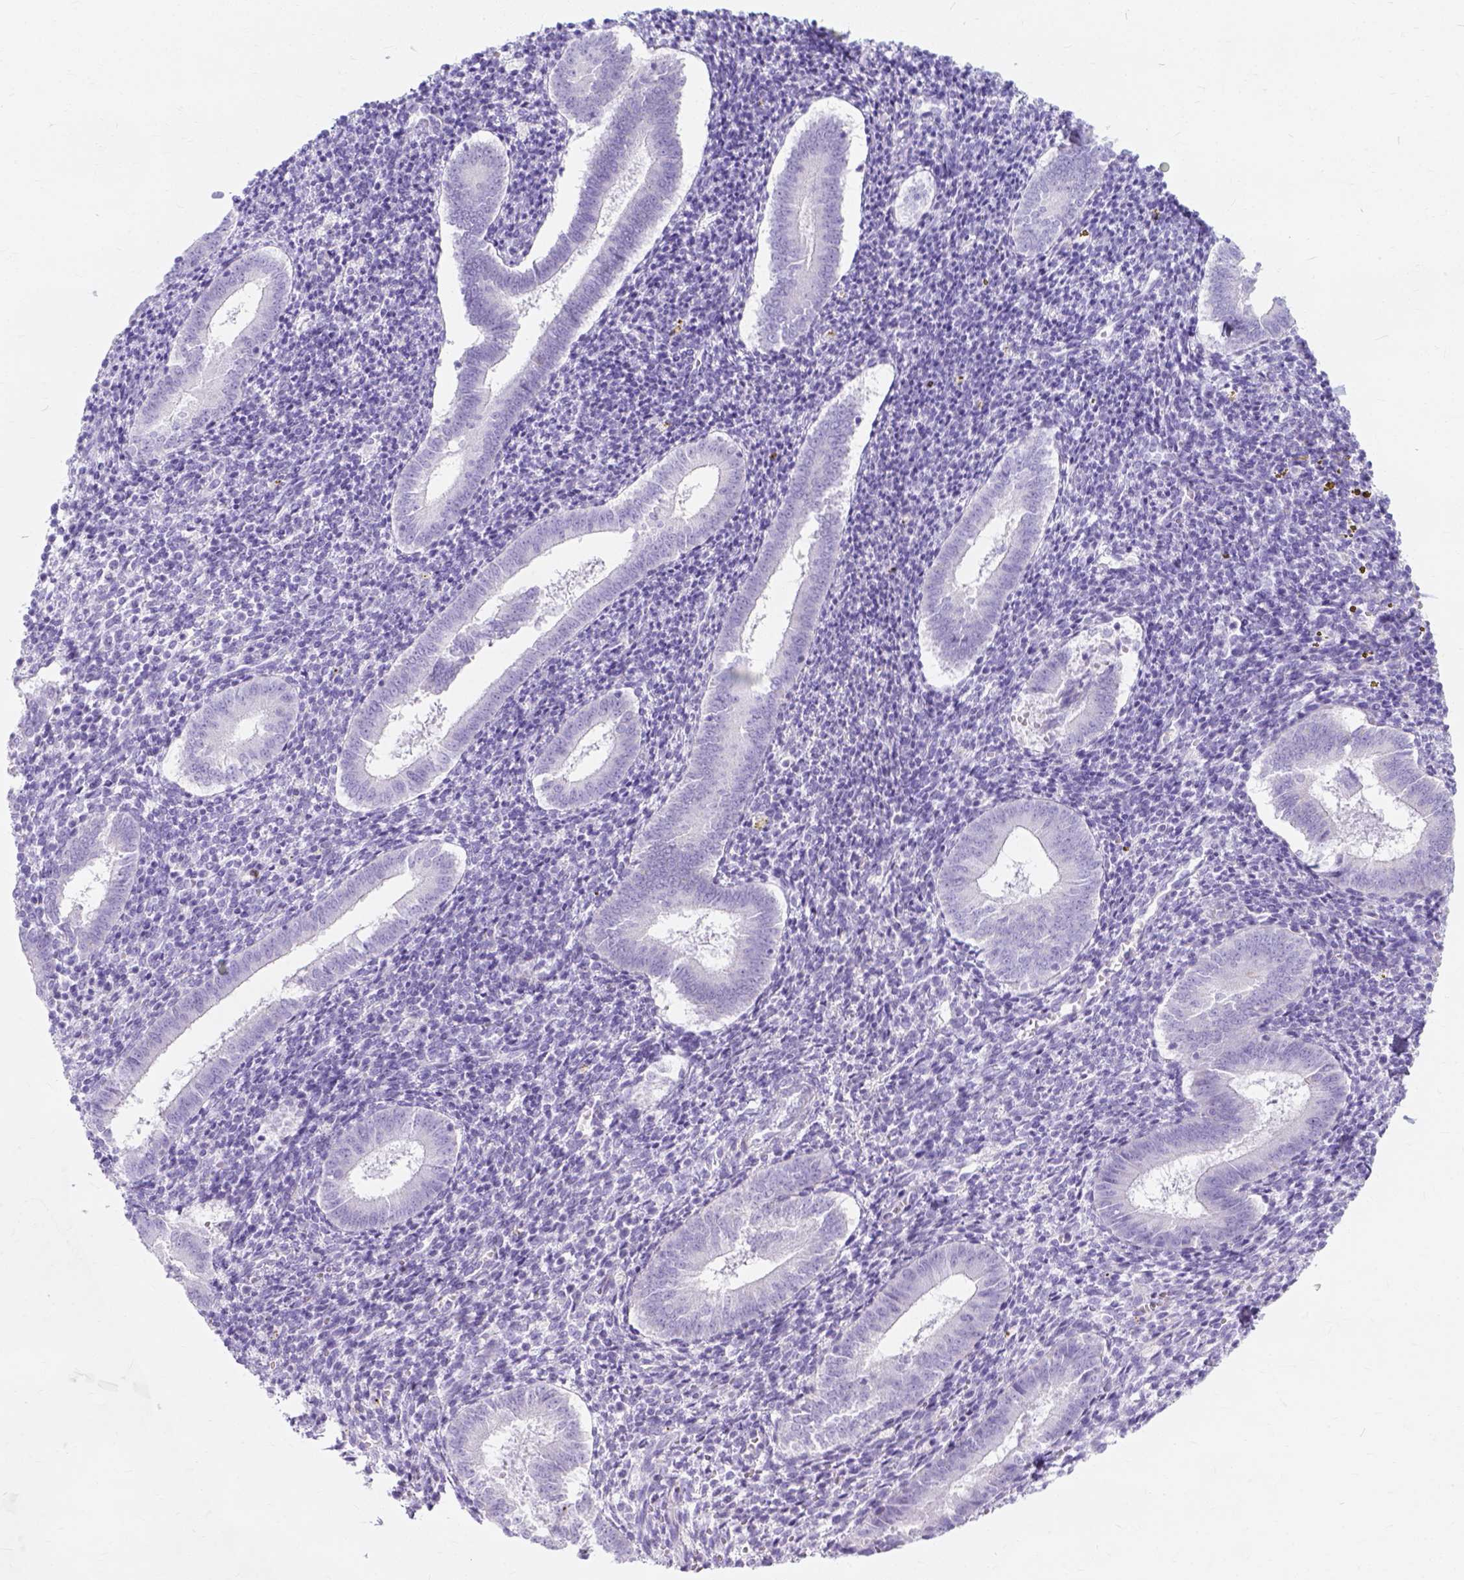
{"staining": {"intensity": "negative", "quantity": "none", "location": "none"}, "tissue": "endometrium", "cell_type": "Cells in endometrial stroma", "image_type": "normal", "snomed": [{"axis": "morphology", "description": "Normal tissue, NOS"}, {"axis": "topography", "description": "Endometrium"}], "caption": "Immunohistochemistry of benign human endometrium shows no expression in cells in endometrial stroma. (Immunohistochemistry (ihc), brightfield microscopy, high magnification).", "gene": "MYH15", "patient": {"sex": "female", "age": 25}}